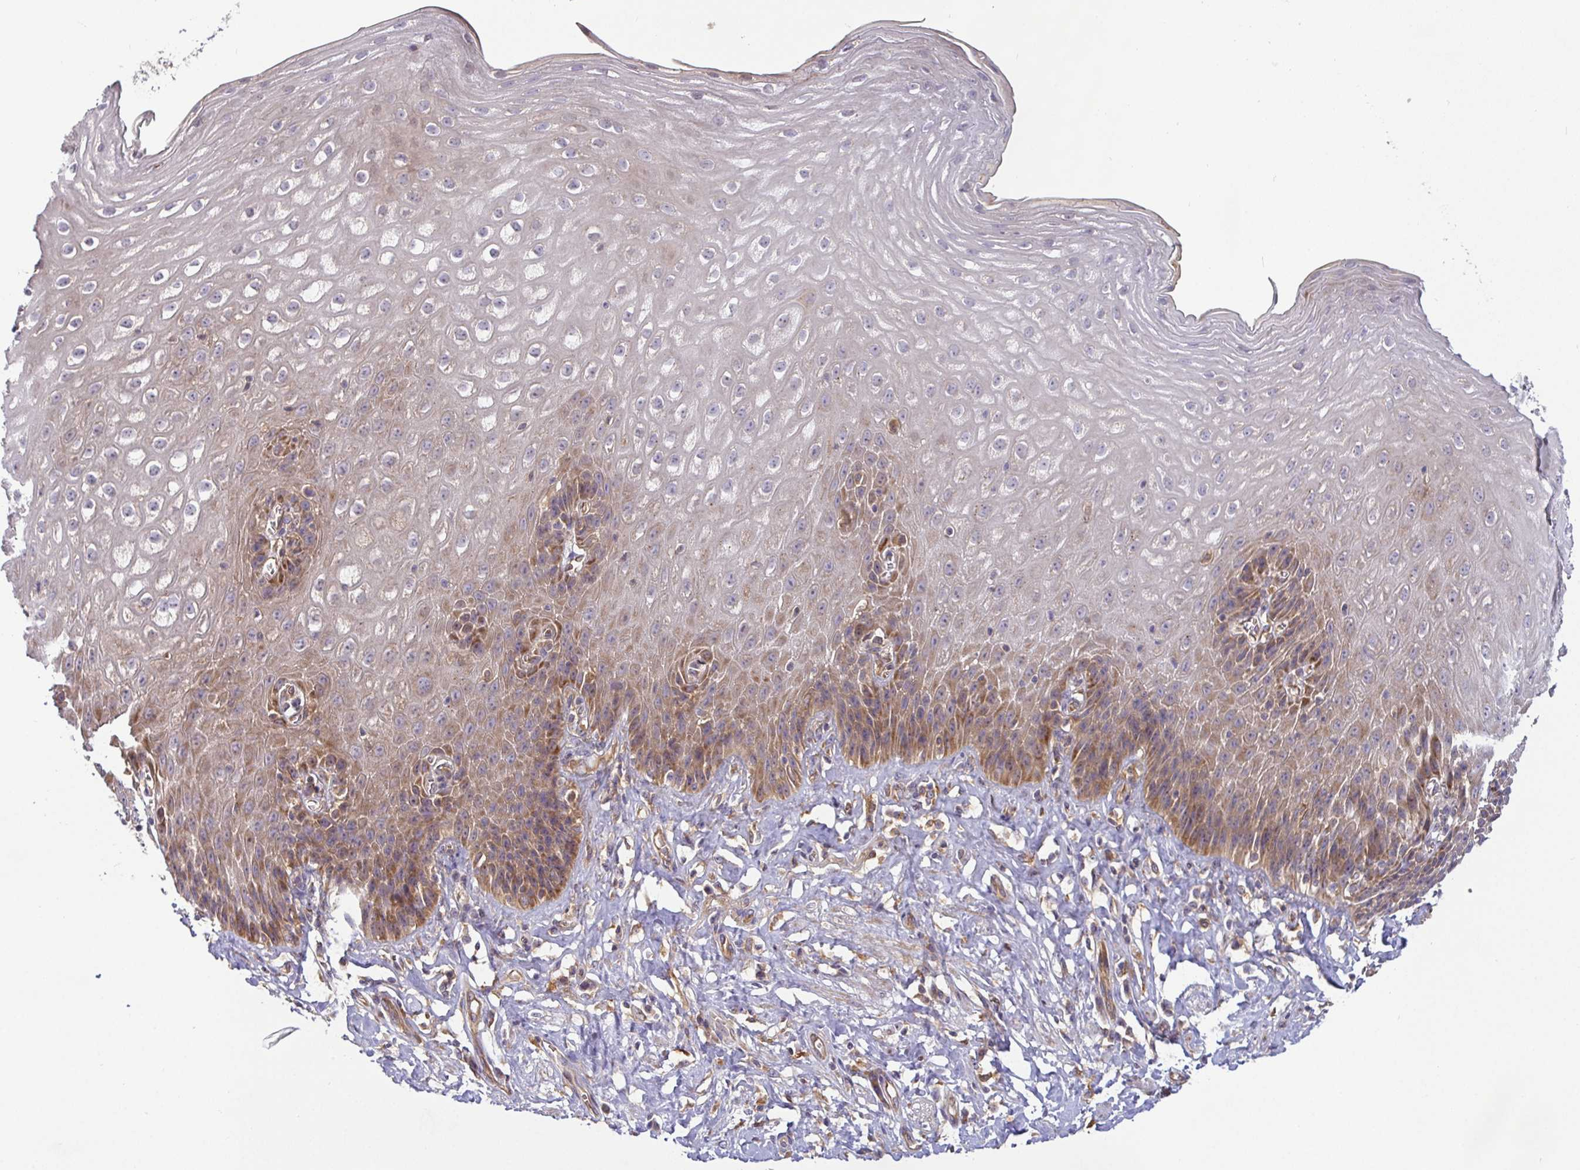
{"staining": {"intensity": "moderate", "quantity": "25%-75%", "location": "cytoplasmic/membranous"}, "tissue": "esophagus", "cell_type": "Squamous epithelial cells", "image_type": "normal", "snomed": [{"axis": "morphology", "description": "Normal tissue, NOS"}, {"axis": "topography", "description": "Esophagus"}], "caption": "Immunohistochemistry (IHC) of benign esophagus displays medium levels of moderate cytoplasmic/membranous staining in approximately 25%-75% of squamous epithelial cells. (DAB (3,3'-diaminobenzidine) IHC with brightfield microscopy, high magnification).", "gene": "SNX8", "patient": {"sex": "female", "age": 61}}